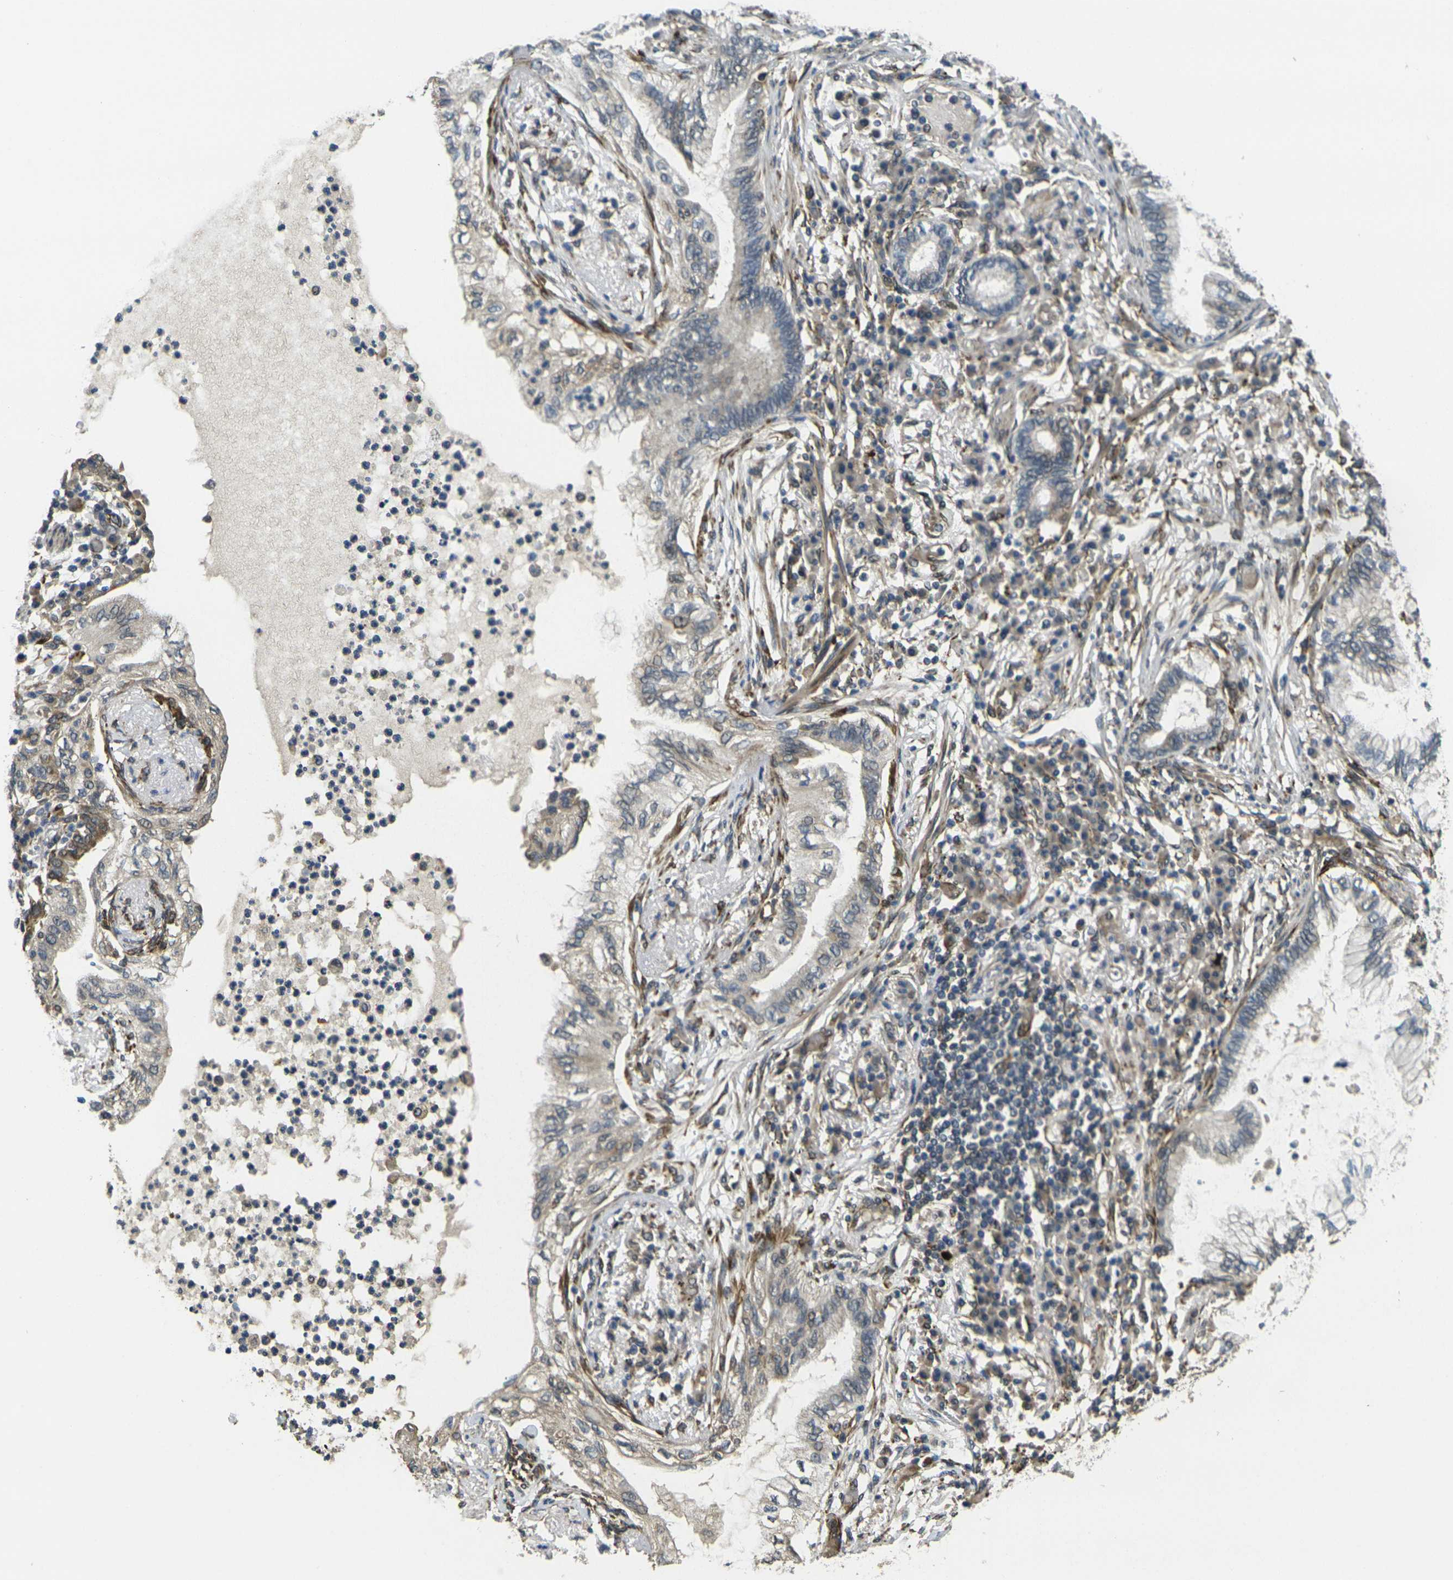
{"staining": {"intensity": "negative", "quantity": "none", "location": "none"}, "tissue": "lung cancer", "cell_type": "Tumor cells", "image_type": "cancer", "snomed": [{"axis": "morphology", "description": "Normal tissue, NOS"}, {"axis": "morphology", "description": "Adenocarcinoma, NOS"}, {"axis": "topography", "description": "Bronchus"}, {"axis": "topography", "description": "Lung"}], "caption": "Tumor cells show no significant positivity in lung adenocarcinoma. (DAB immunohistochemistry visualized using brightfield microscopy, high magnification).", "gene": "FUT11", "patient": {"sex": "female", "age": 70}}